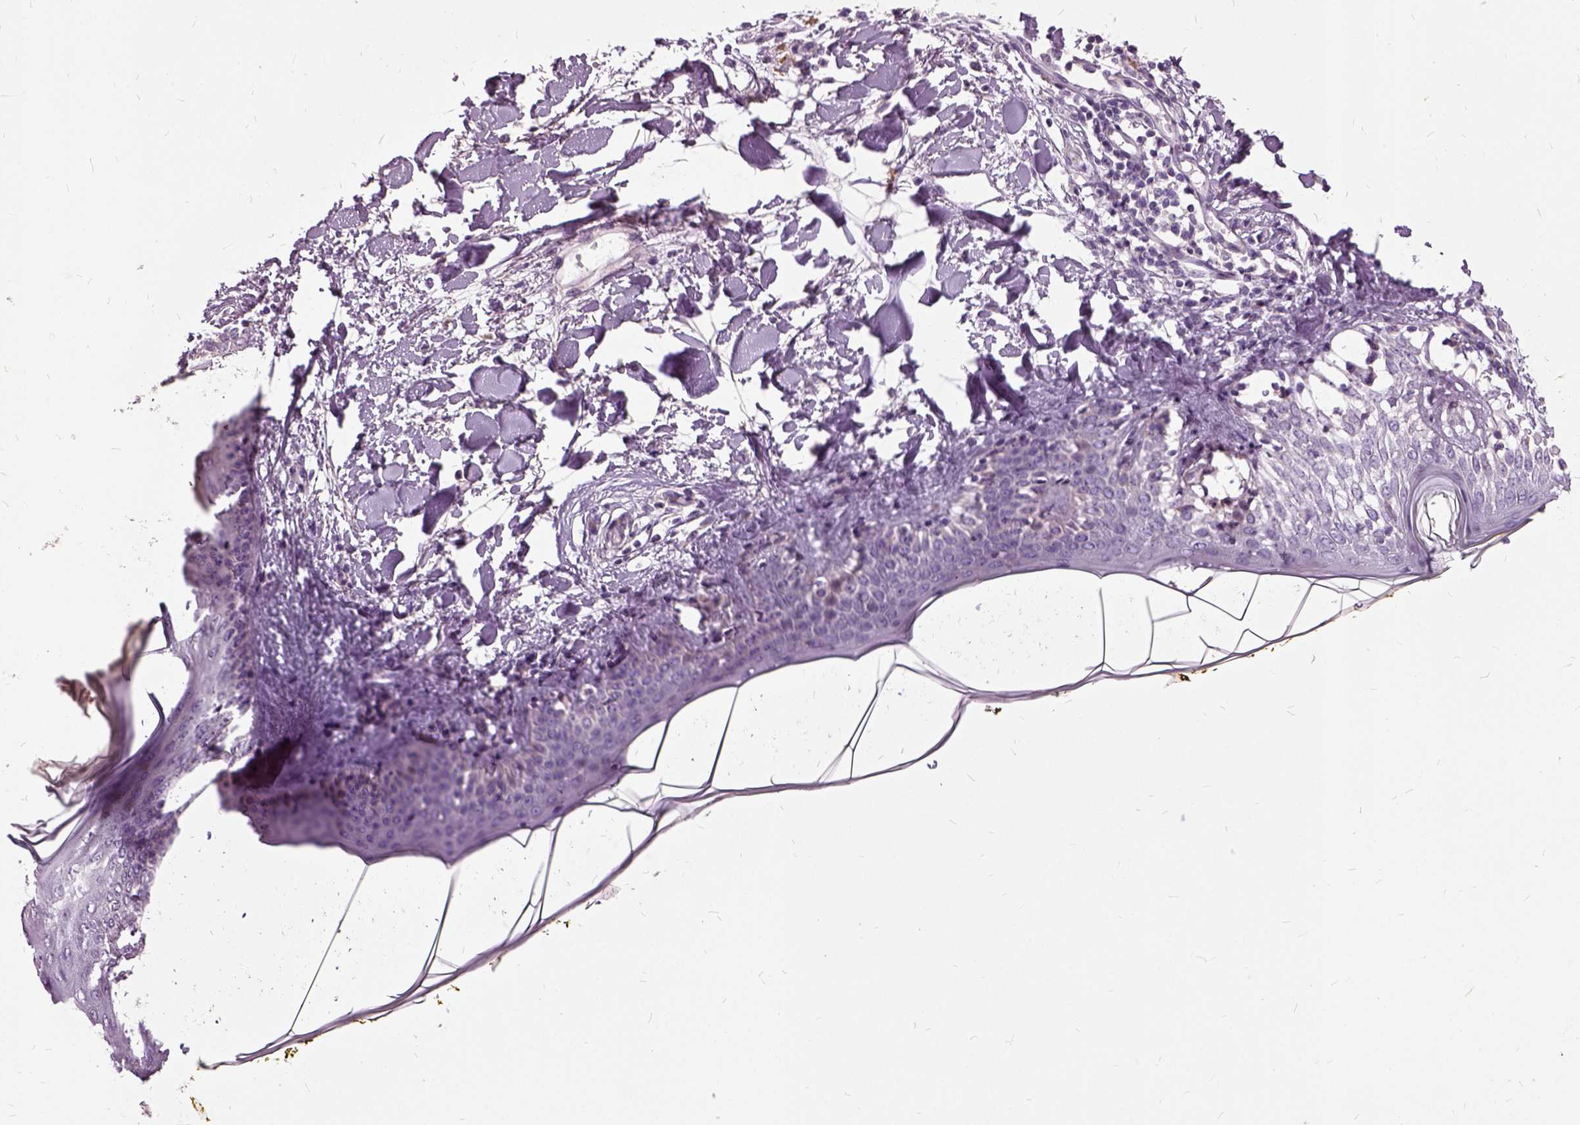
{"staining": {"intensity": "negative", "quantity": "none", "location": "none"}, "tissue": "skin", "cell_type": "Fibroblasts", "image_type": "normal", "snomed": [{"axis": "morphology", "description": "Normal tissue, NOS"}, {"axis": "topography", "description": "Skin"}], "caption": "Immunohistochemistry (IHC) histopathology image of normal human skin stained for a protein (brown), which shows no staining in fibroblasts. Nuclei are stained in blue.", "gene": "ILRUN", "patient": {"sex": "female", "age": 34}}